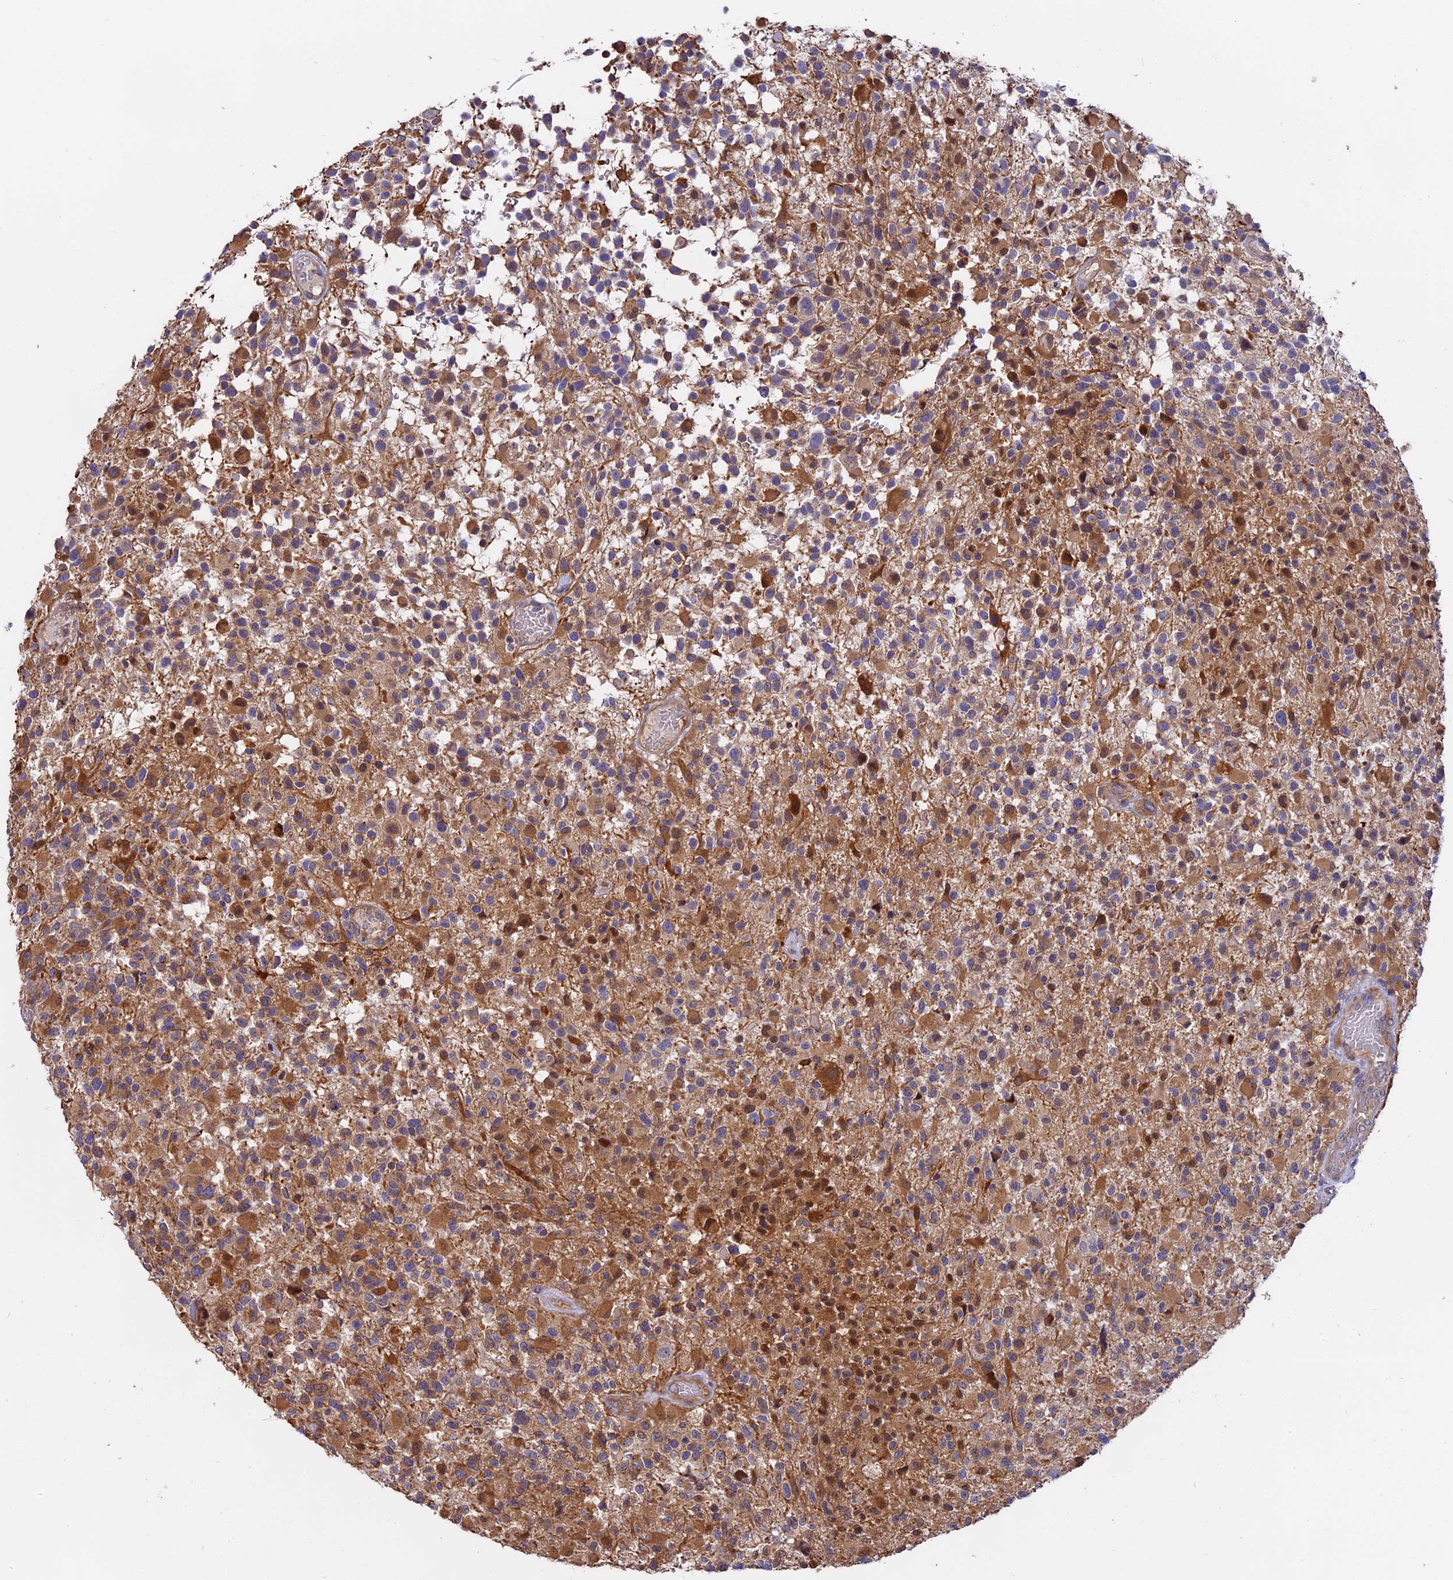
{"staining": {"intensity": "moderate", "quantity": "25%-75%", "location": "cytoplasmic/membranous"}, "tissue": "glioma", "cell_type": "Tumor cells", "image_type": "cancer", "snomed": [{"axis": "morphology", "description": "Glioma, malignant, High grade"}, {"axis": "morphology", "description": "Glioblastoma, NOS"}, {"axis": "topography", "description": "Brain"}], "caption": "Immunohistochemical staining of malignant high-grade glioma shows moderate cytoplasmic/membranous protein expression in approximately 25%-75% of tumor cells.", "gene": "FAM118B", "patient": {"sex": "male", "age": 60}}